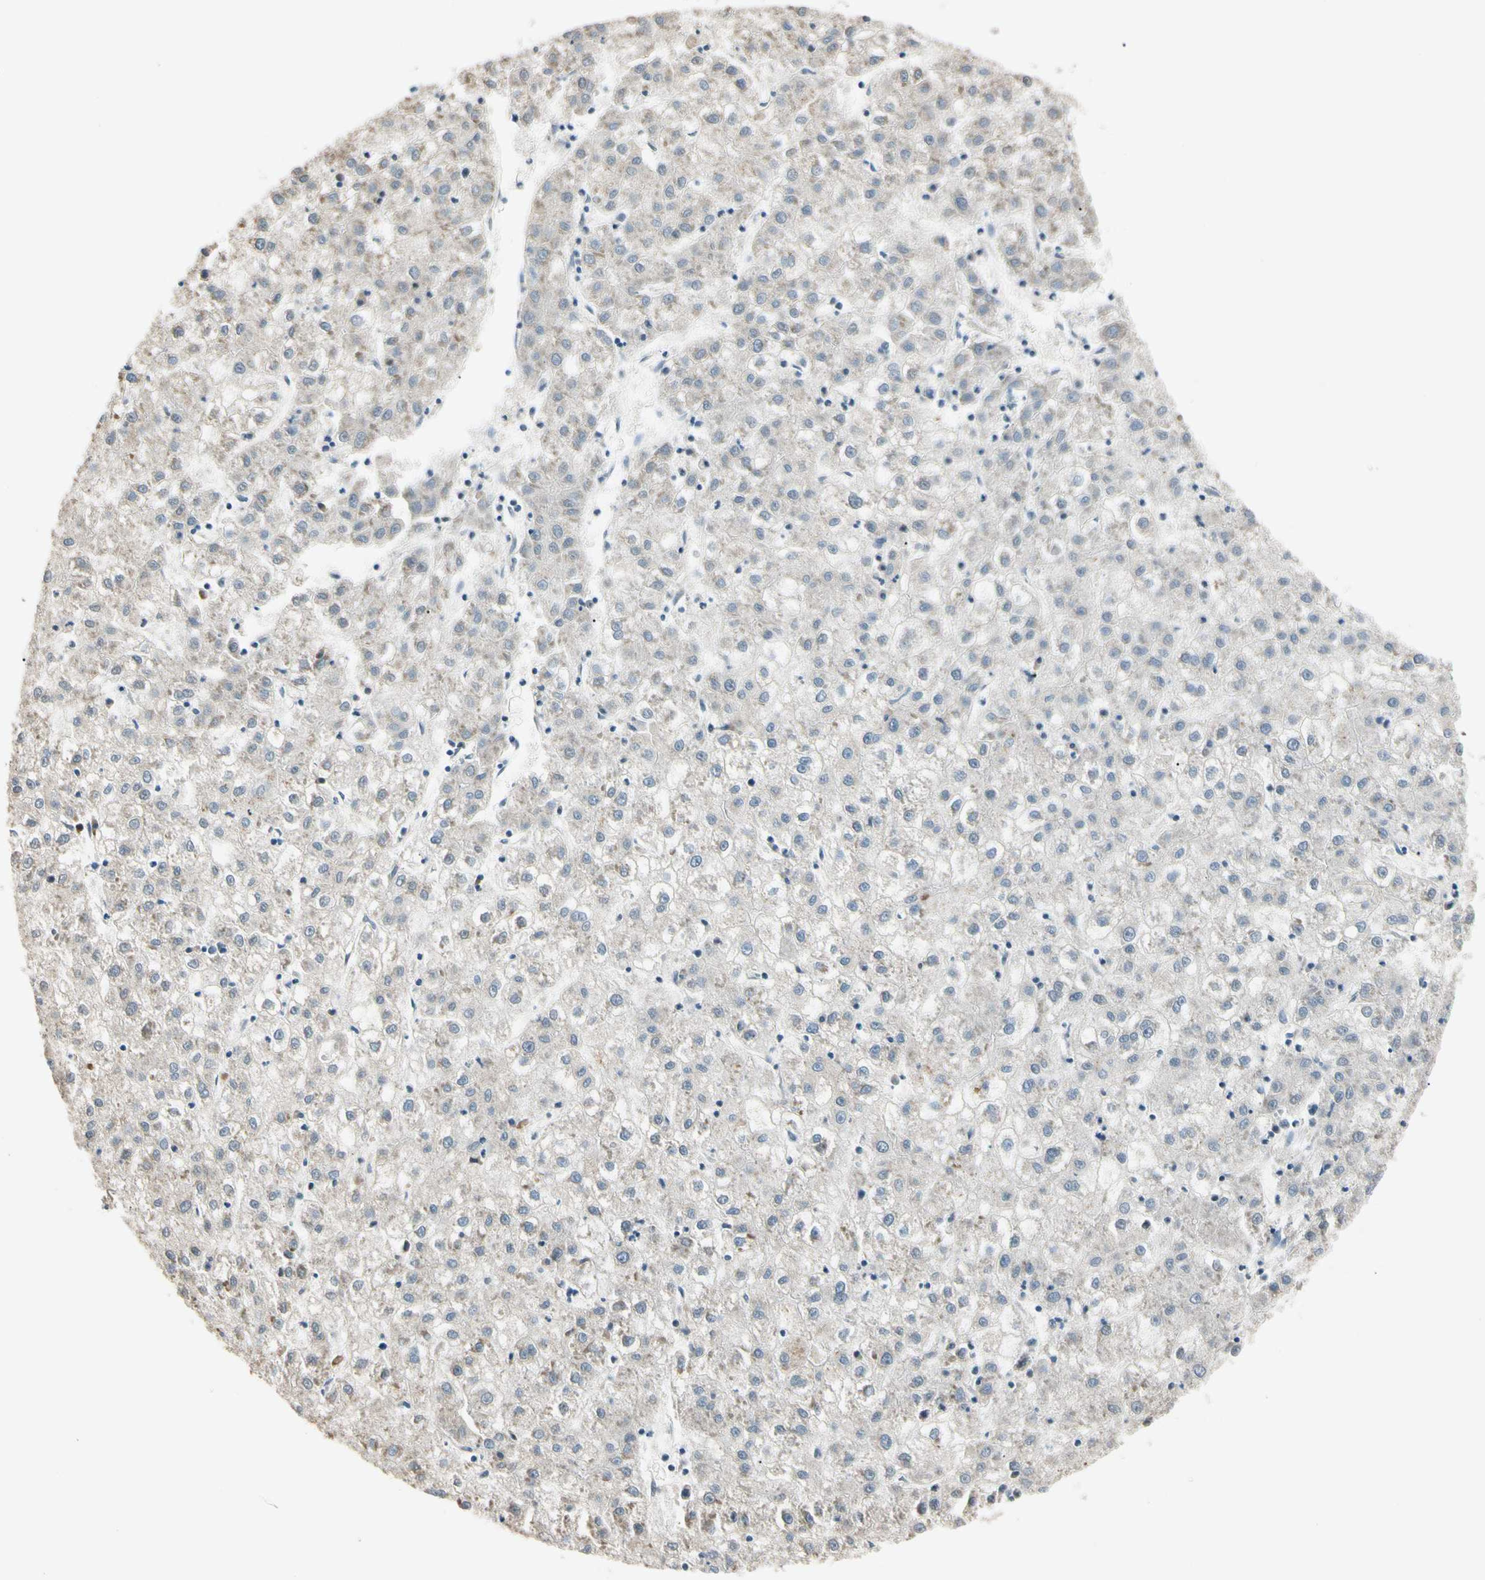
{"staining": {"intensity": "weak", "quantity": "<25%", "location": "cytoplasmic/membranous"}, "tissue": "liver cancer", "cell_type": "Tumor cells", "image_type": "cancer", "snomed": [{"axis": "morphology", "description": "Carcinoma, Hepatocellular, NOS"}, {"axis": "topography", "description": "Liver"}], "caption": "Liver cancer was stained to show a protein in brown. There is no significant expression in tumor cells. (DAB IHC visualized using brightfield microscopy, high magnification).", "gene": "ZSCAN12", "patient": {"sex": "male", "age": 72}}